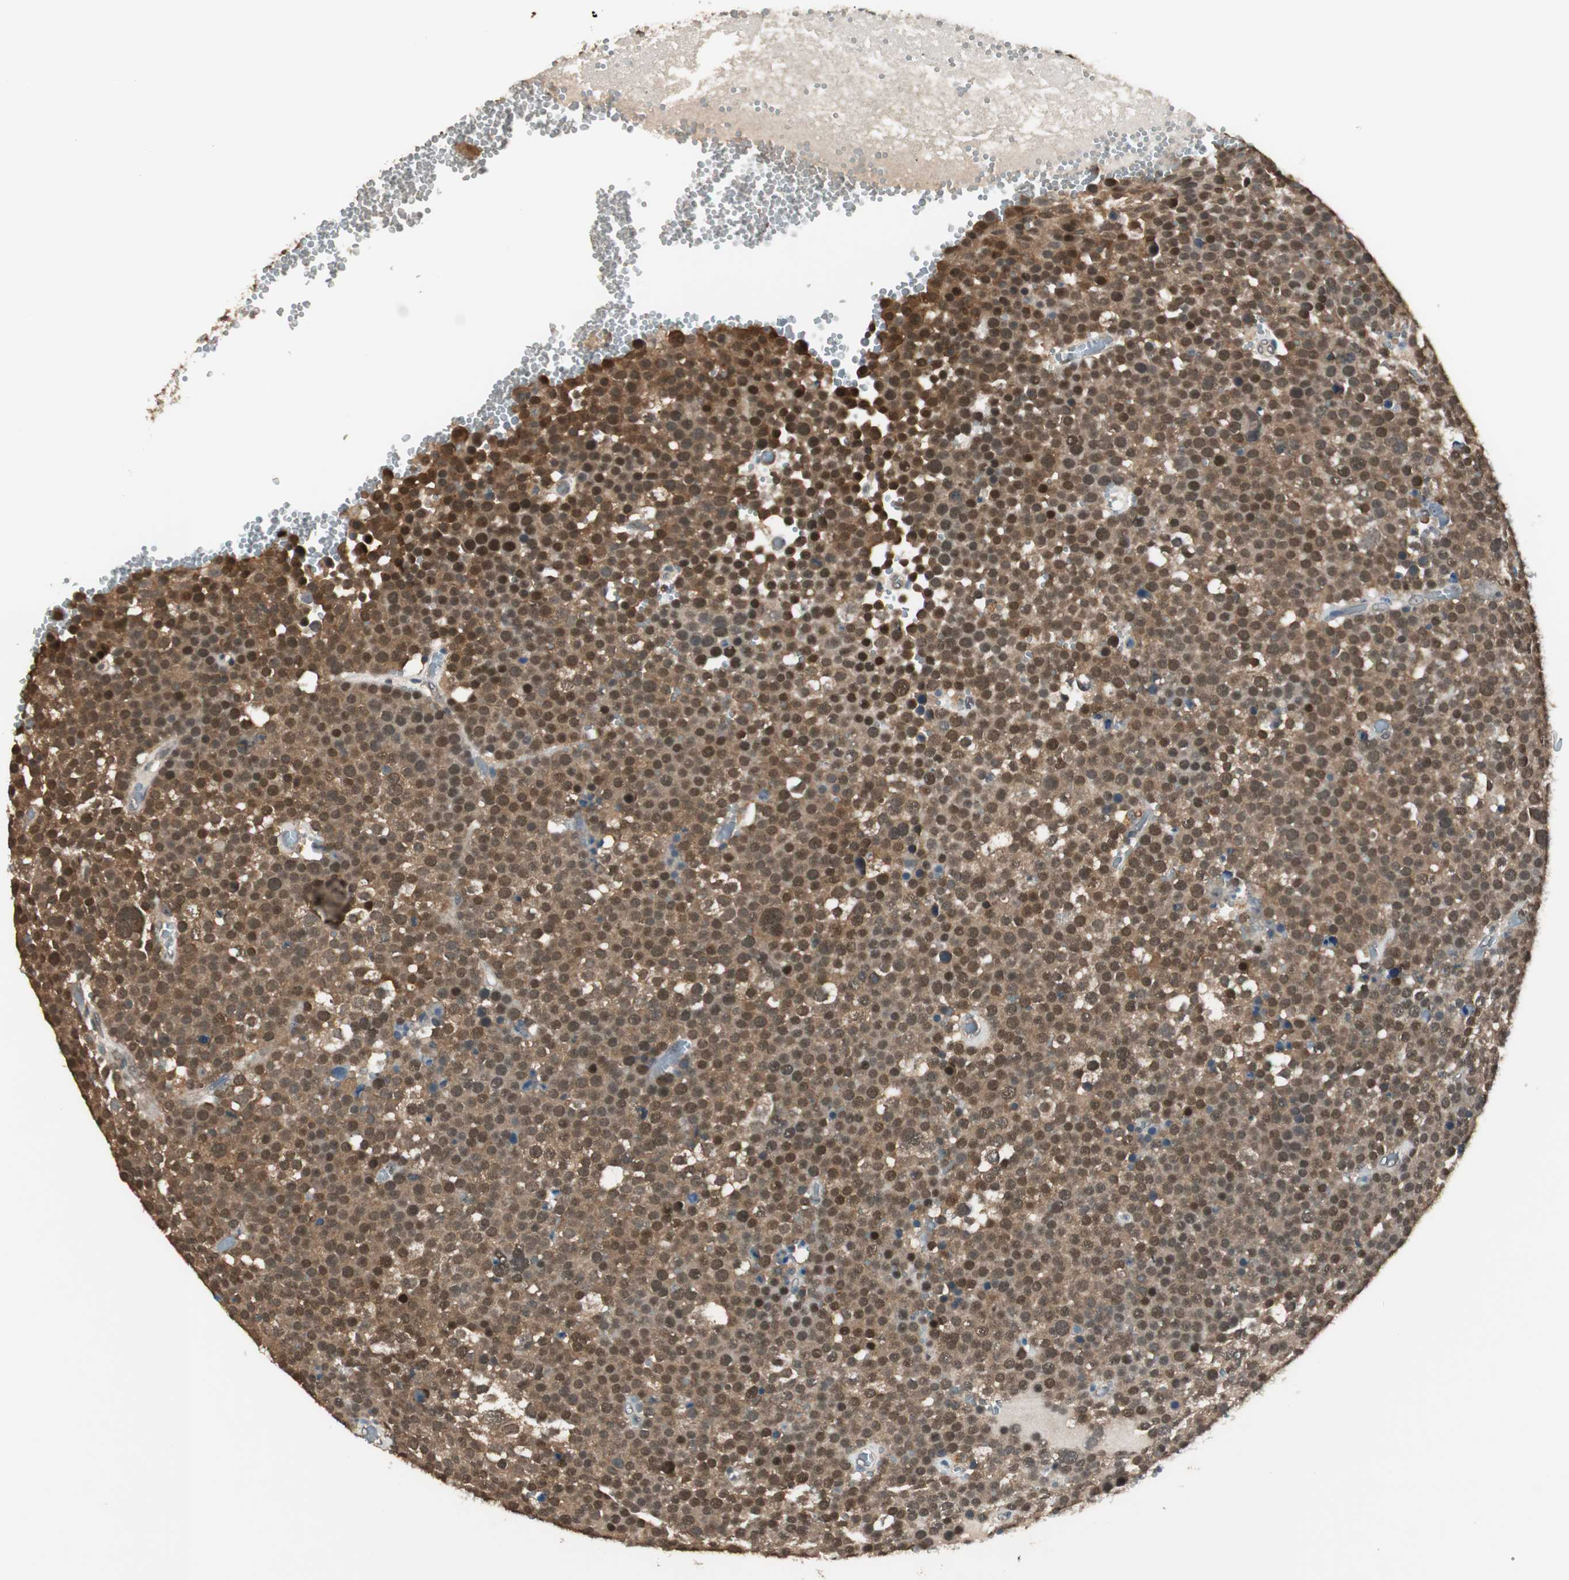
{"staining": {"intensity": "moderate", "quantity": ">75%", "location": "cytoplasmic/membranous,nuclear"}, "tissue": "testis cancer", "cell_type": "Tumor cells", "image_type": "cancer", "snomed": [{"axis": "morphology", "description": "Seminoma, NOS"}, {"axis": "topography", "description": "Testis"}], "caption": "IHC micrograph of seminoma (testis) stained for a protein (brown), which exhibits medium levels of moderate cytoplasmic/membranous and nuclear positivity in approximately >75% of tumor cells.", "gene": "USP5", "patient": {"sex": "male", "age": 71}}